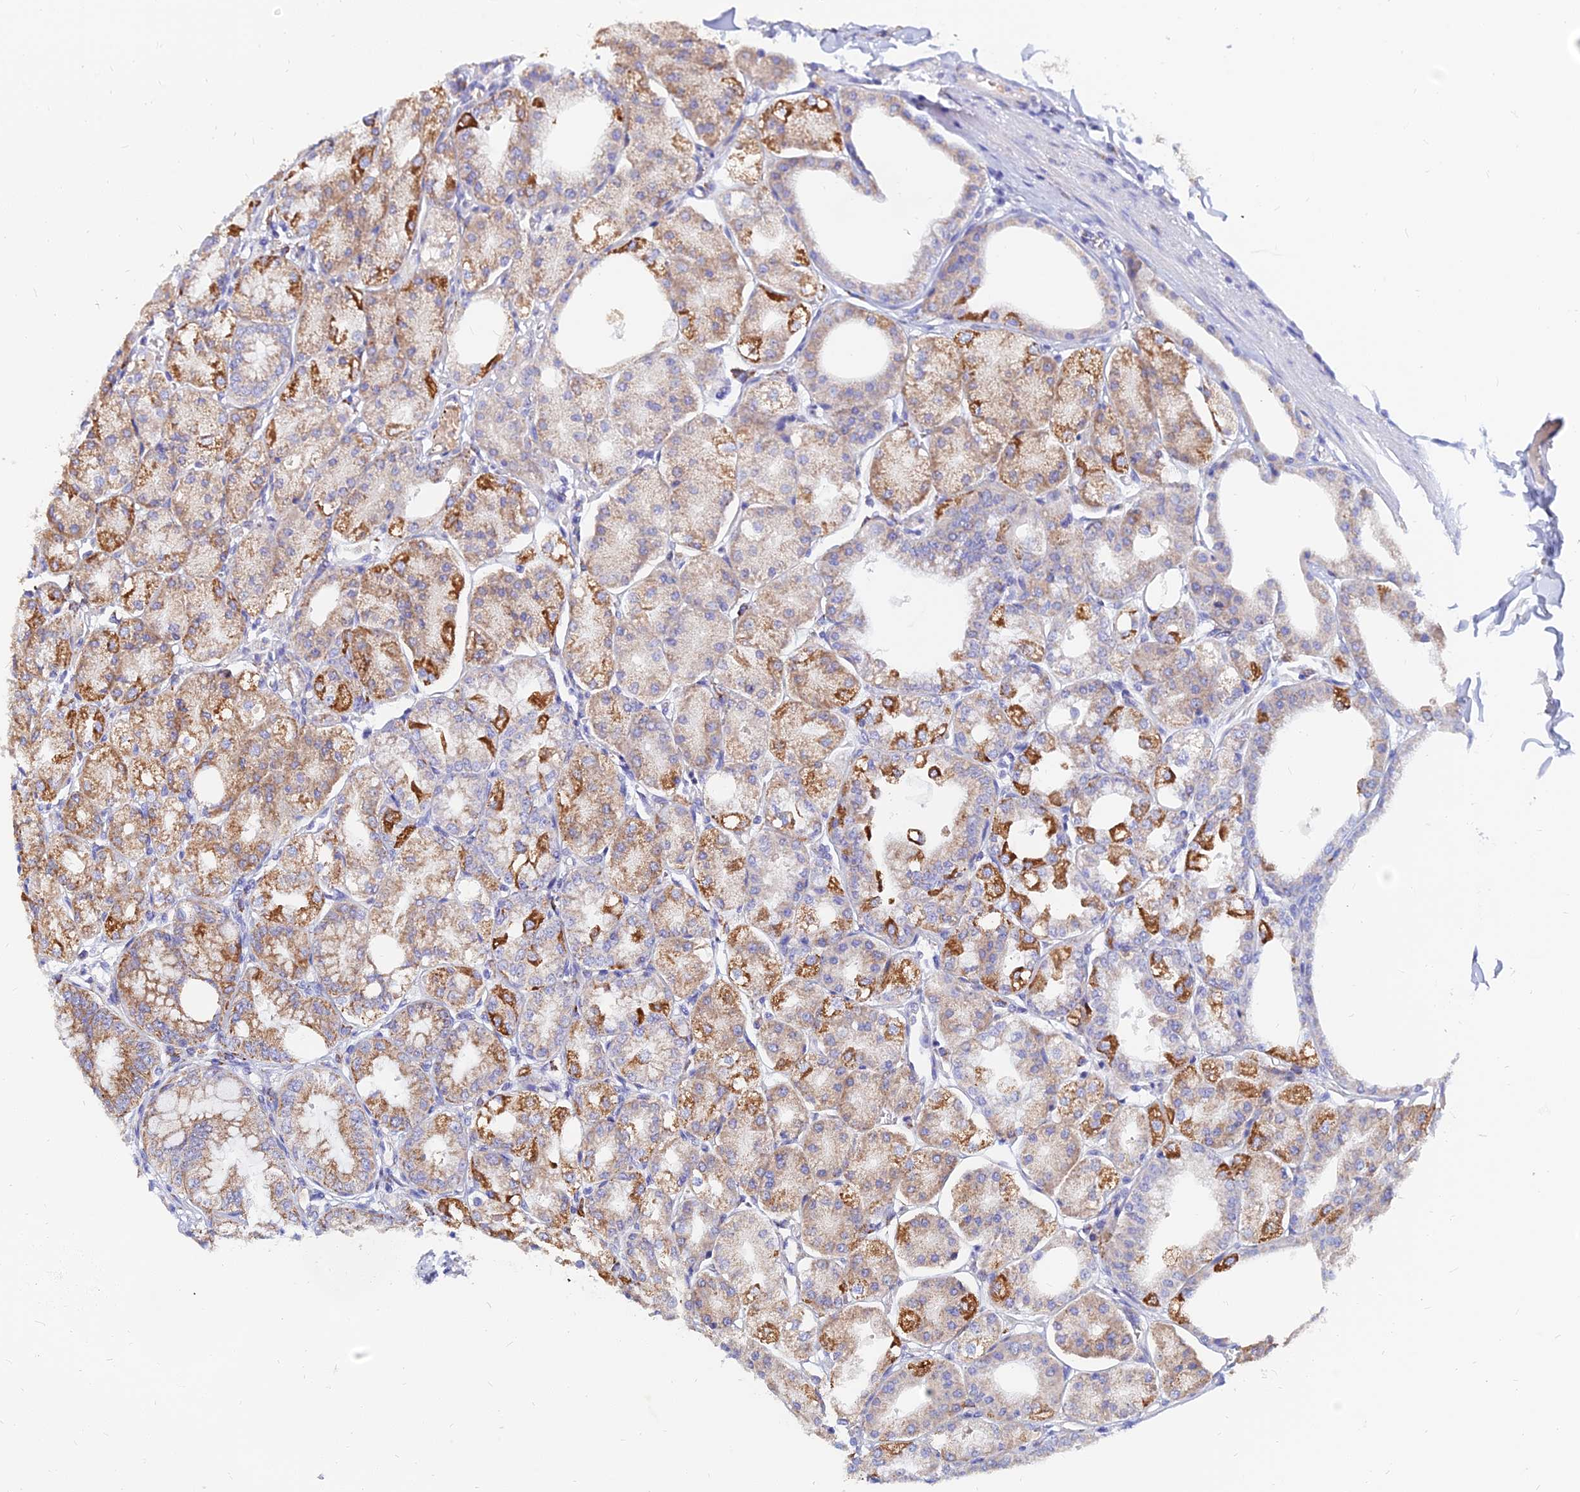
{"staining": {"intensity": "strong", "quantity": "25%-75%", "location": "cytoplasmic/membranous"}, "tissue": "stomach", "cell_type": "Glandular cells", "image_type": "normal", "snomed": [{"axis": "morphology", "description": "Normal tissue, NOS"}, {"axis": "topography", "description": "Stomach, lower"}], "caption": "IHC image of normal stomach: human stomach stained using immunohistochemistry shows high levels of strong protein expression localized specifically in the cytoplasmic/membranous of glandular cells, appearing as a cytoplasmic/membranous brown color.", "gene": "MGST1", "patient": {"sex": "male", "age": 71}}